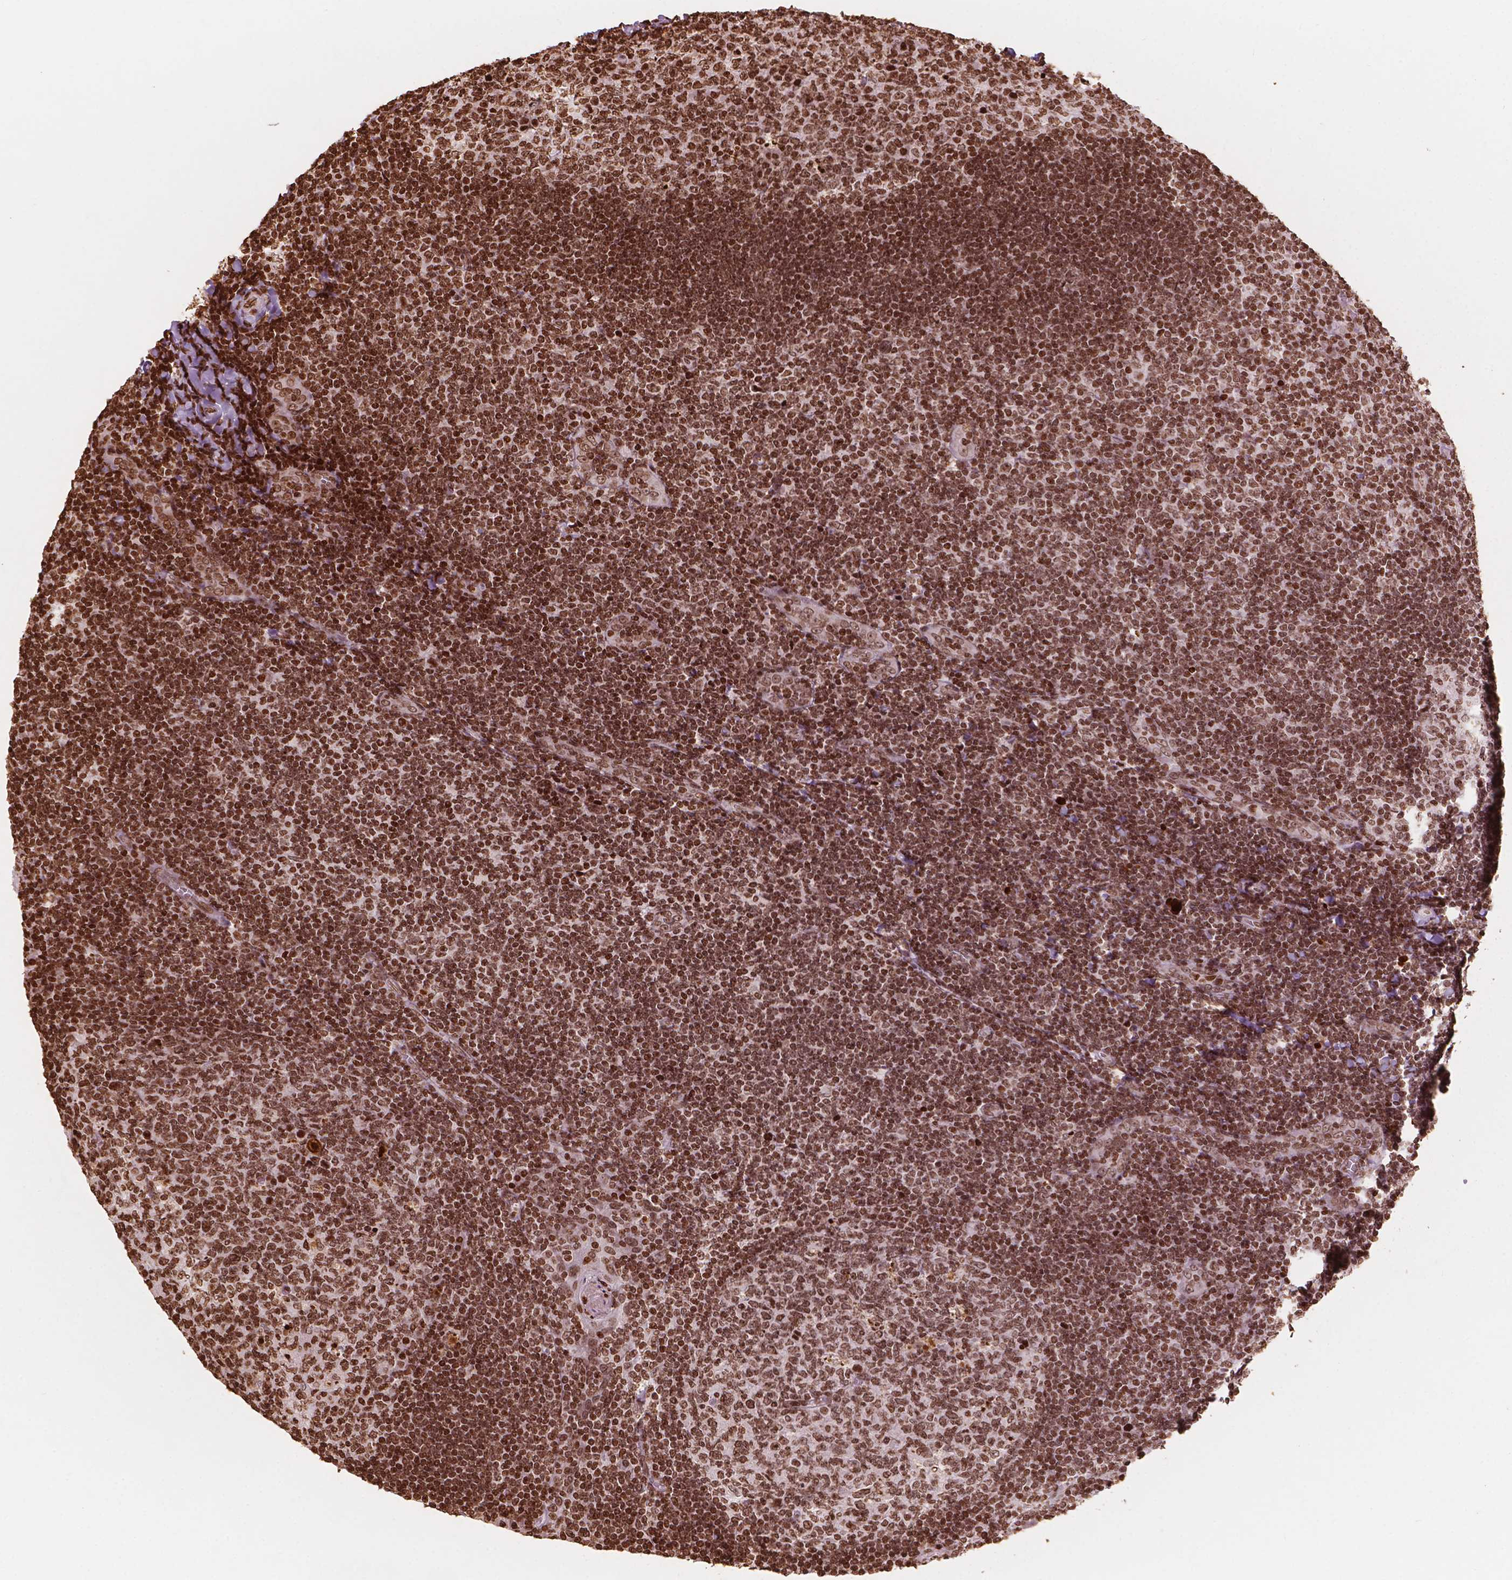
{"staining": {"intensity": "strong", "quantity": ">75%", "location": "nuclear"}, "tissue": "tonsil", "cell_type": "Germinal center cells", "image_type": "normal", "snomed": [{"axis": "morphology", "description": "Normal tissue, NOS"}, {"axis": "topography", "description": "Tonsil"}], "caption": "IHC (DAB (3,3'-diaminobenzidine)) staining of unremarkable tonsil shows strong nuclear protein expression in about >75% of germinal center cells.", "gene": "H3C7", "patient": {"sex": "male", "age": 17}}